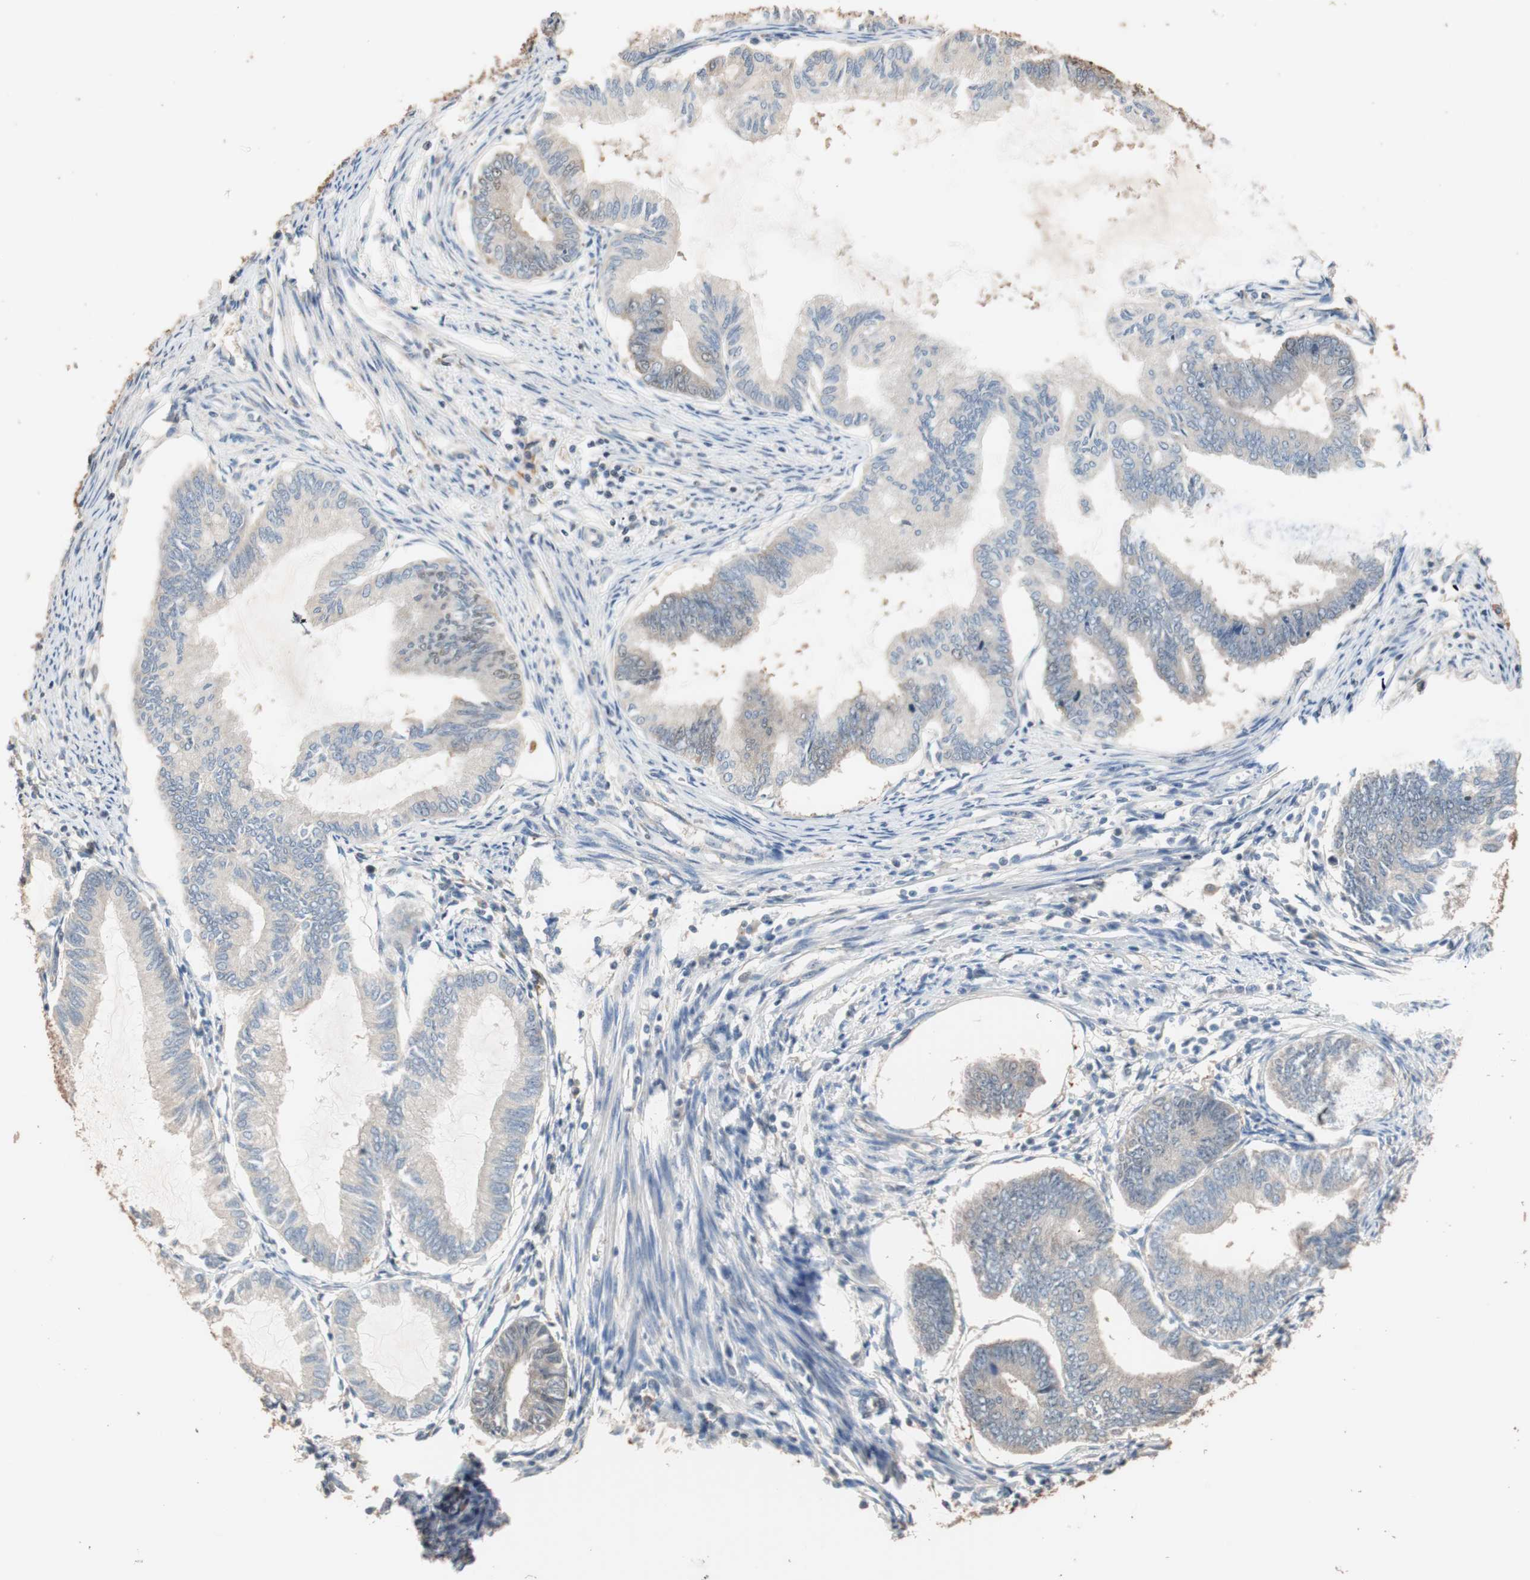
{"staining": {"intensity": "strong", "quantity": "<25%", "location": "cytoplasmic/membranous,nuclear"}, "tissue": "endometrial cancer", "cell_type": "Tumor cells", "image_type": "cancer", "snomed": [{"axis": "morphology", "description": "Adenocarcinoma, NOS"}, {"axis": "topography", "description": "Endometrium"}], "caption": "This micrograph displays immunohistochemistry (IHC) staining of endometrial cancer, with medium strong cytoplasmic/membranous and nuclear expression in approximately <25% of tumor cells.", "gene": "TUBB", "patient": {"sex": "female", "age": 86}}